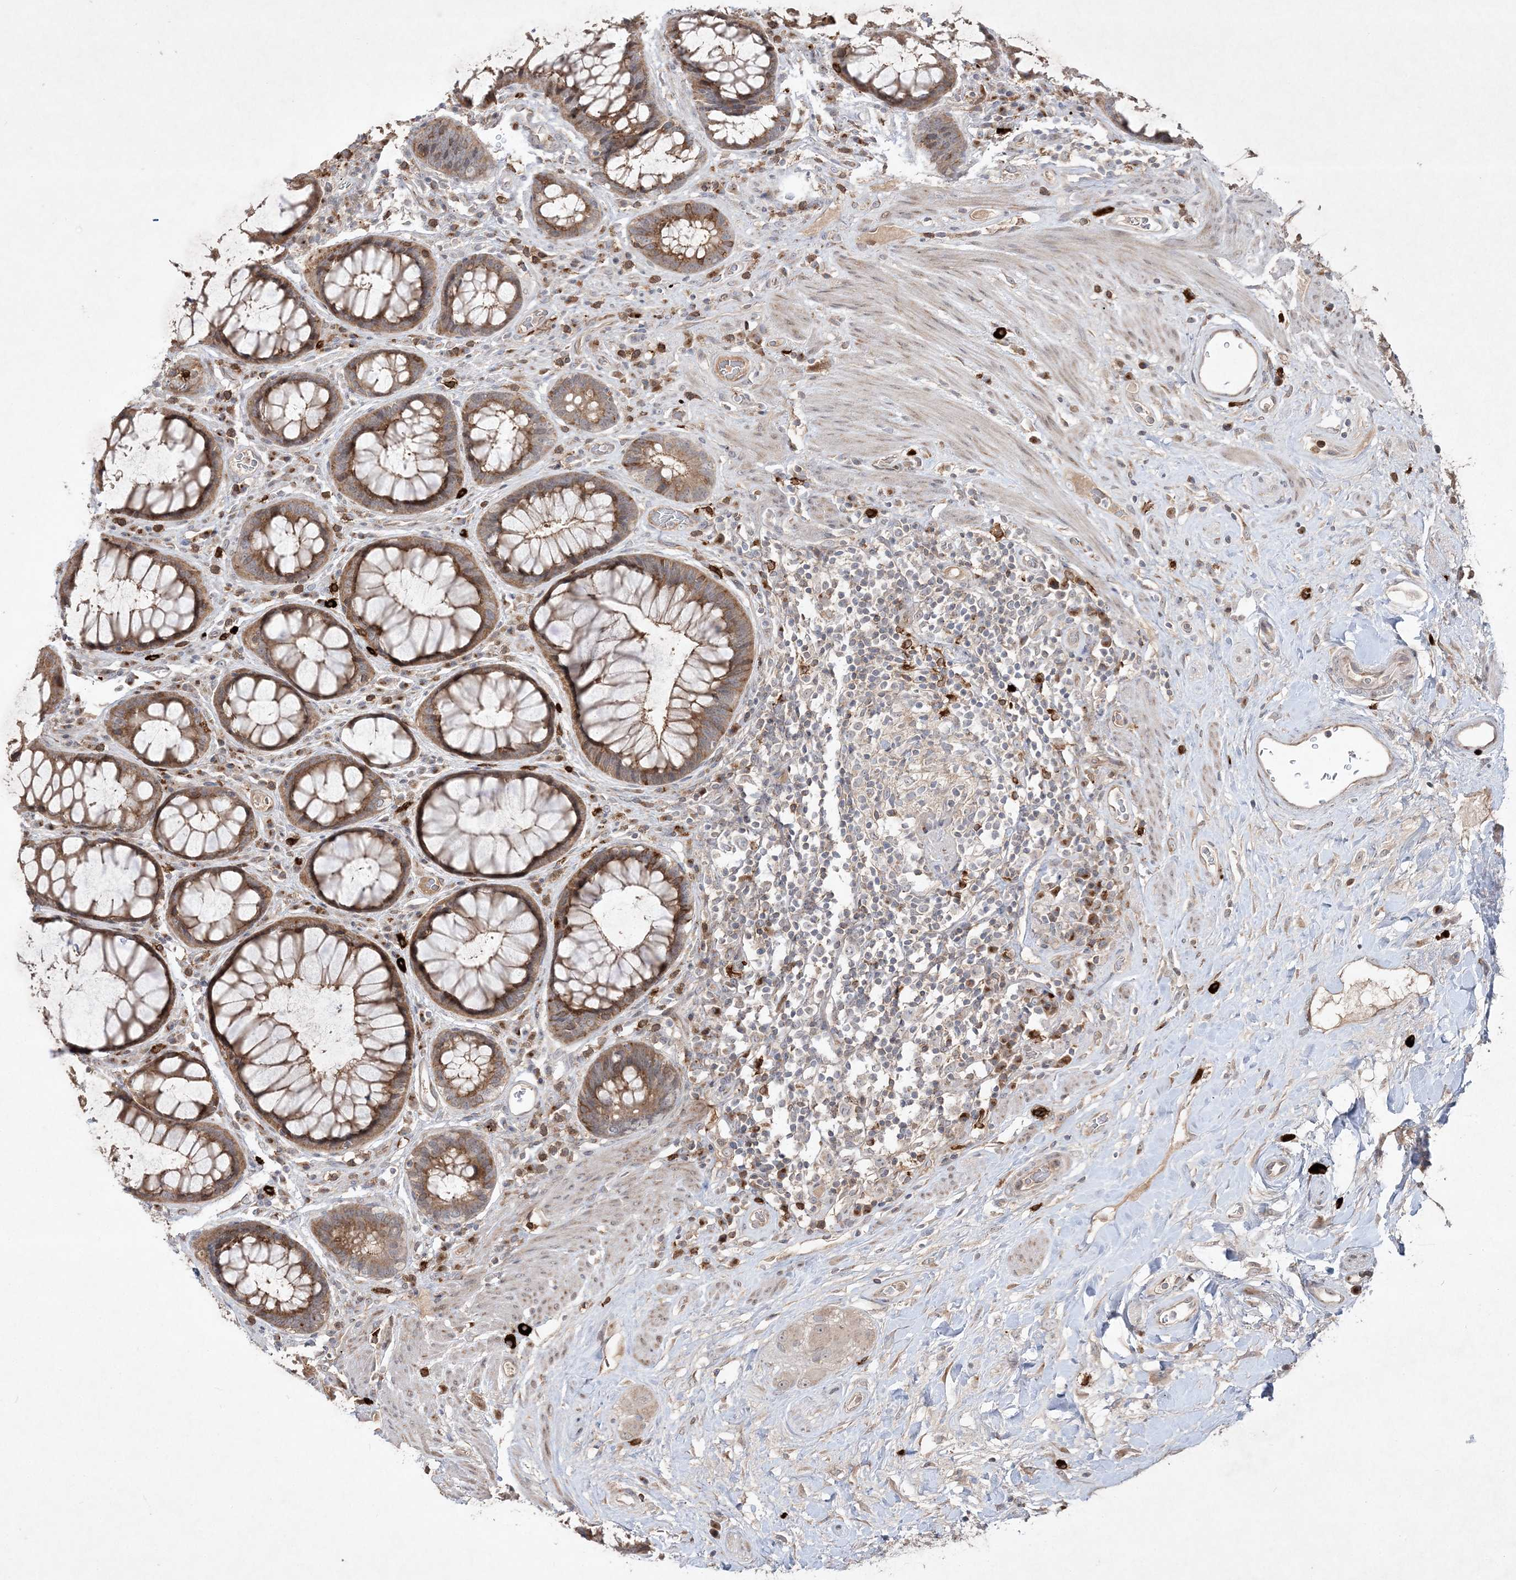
{"staining": {"intensity": "moderate", "quantity": ">75%", "location": "cytoplasmic/membranous"}, "tissue": "rectum", "cell_type": "Glandular cells", "image_type": "normal", "snomed": [{"axis": "morphology", "description": "Normal tissue, NOS"}, {"axis": "topography", "description": "Rectum"}], "caption": "Protein analysis of benign rectum exhibits moderate cytoplasmic/membranous expression in about >75% of glandular cells.", "gene": "CLNK", "patient": {"sex": "male", "age": 64}}